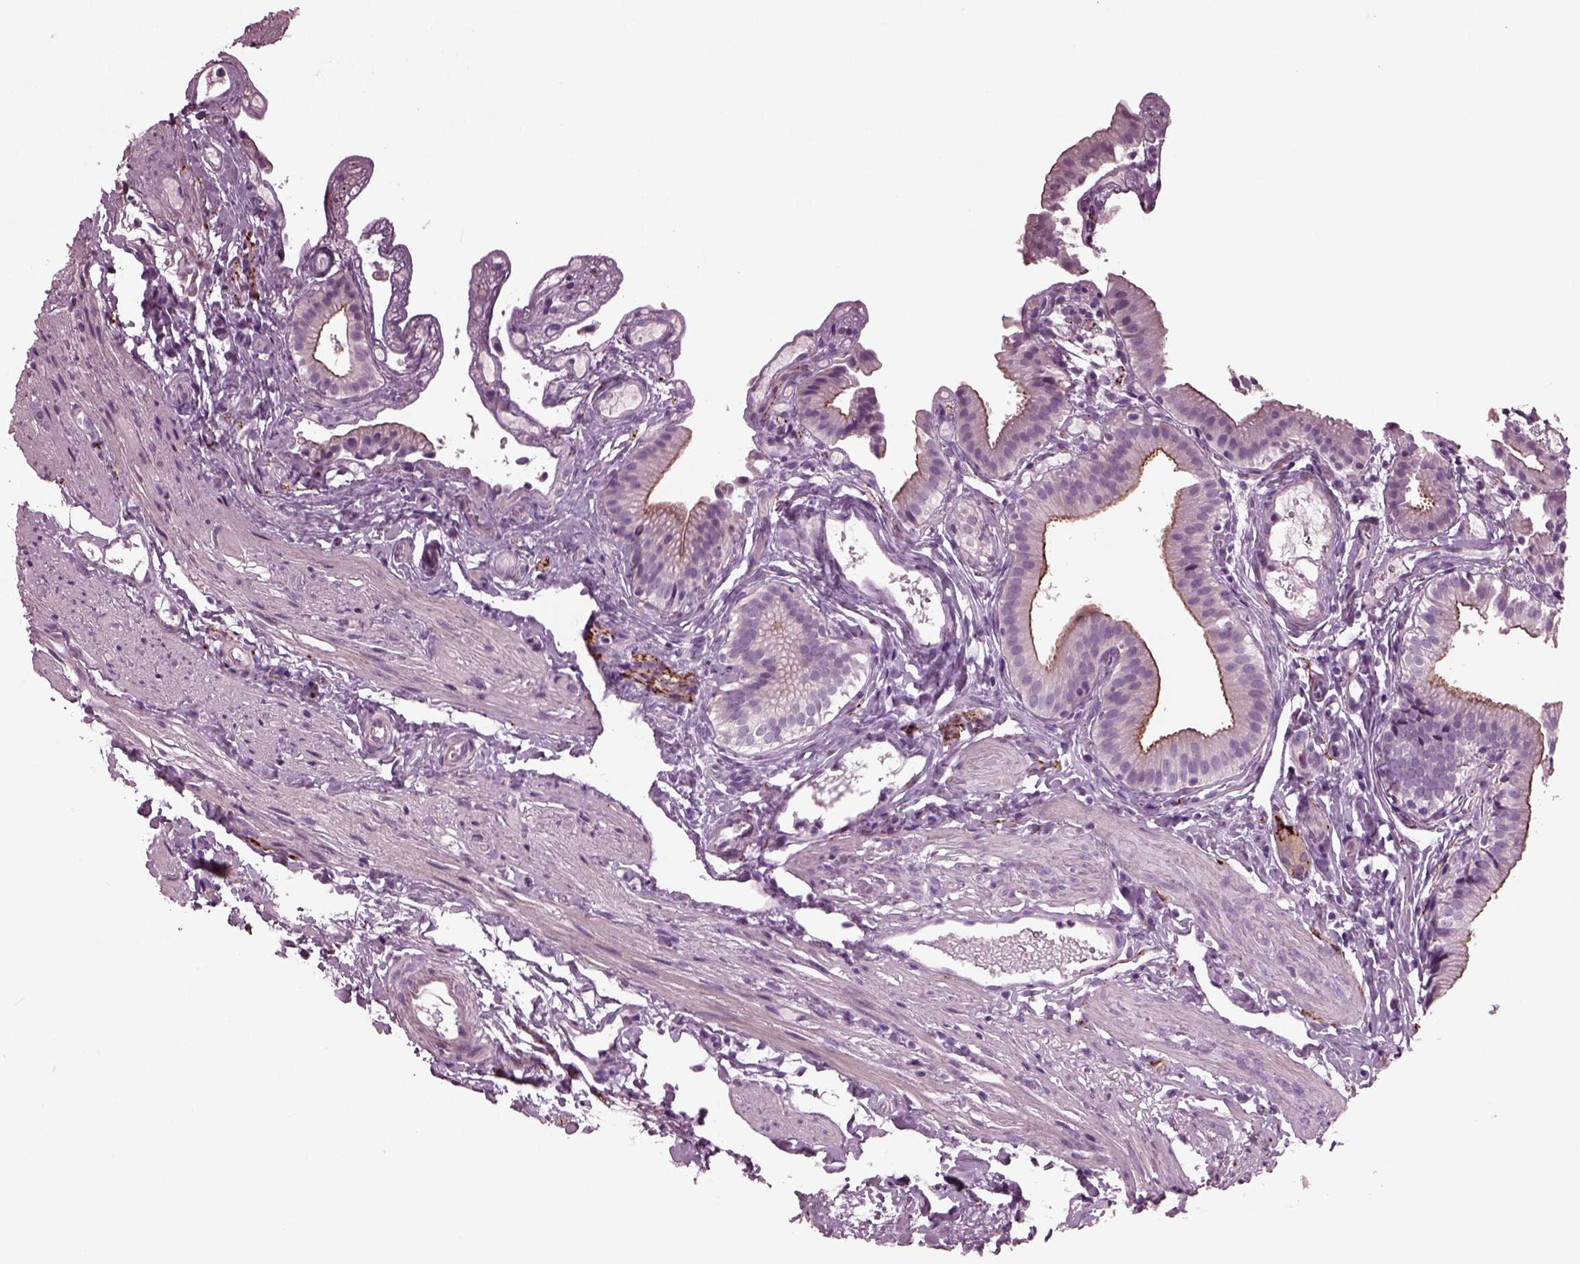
{"staining": {"intensity": "strong", "quantity": "<25%", "location": "cytoplasmic/membranous"}, "tissue": "gallbladder", "cell_type": "Glandular cells", "image_type": "normal", "snomed": [{"axis": "morphology", "description": "Normal tissue, NOS"}, {"axis": "topography", "description": "Gallbladder"}], "caption": "A photomicrograph of human gallbladder stained for a protein reveals strong cytoplasmic/membranous brown staining in glandular cells.", "gene": "GDF11", "patient": {"sex": "female", "age": 47}}